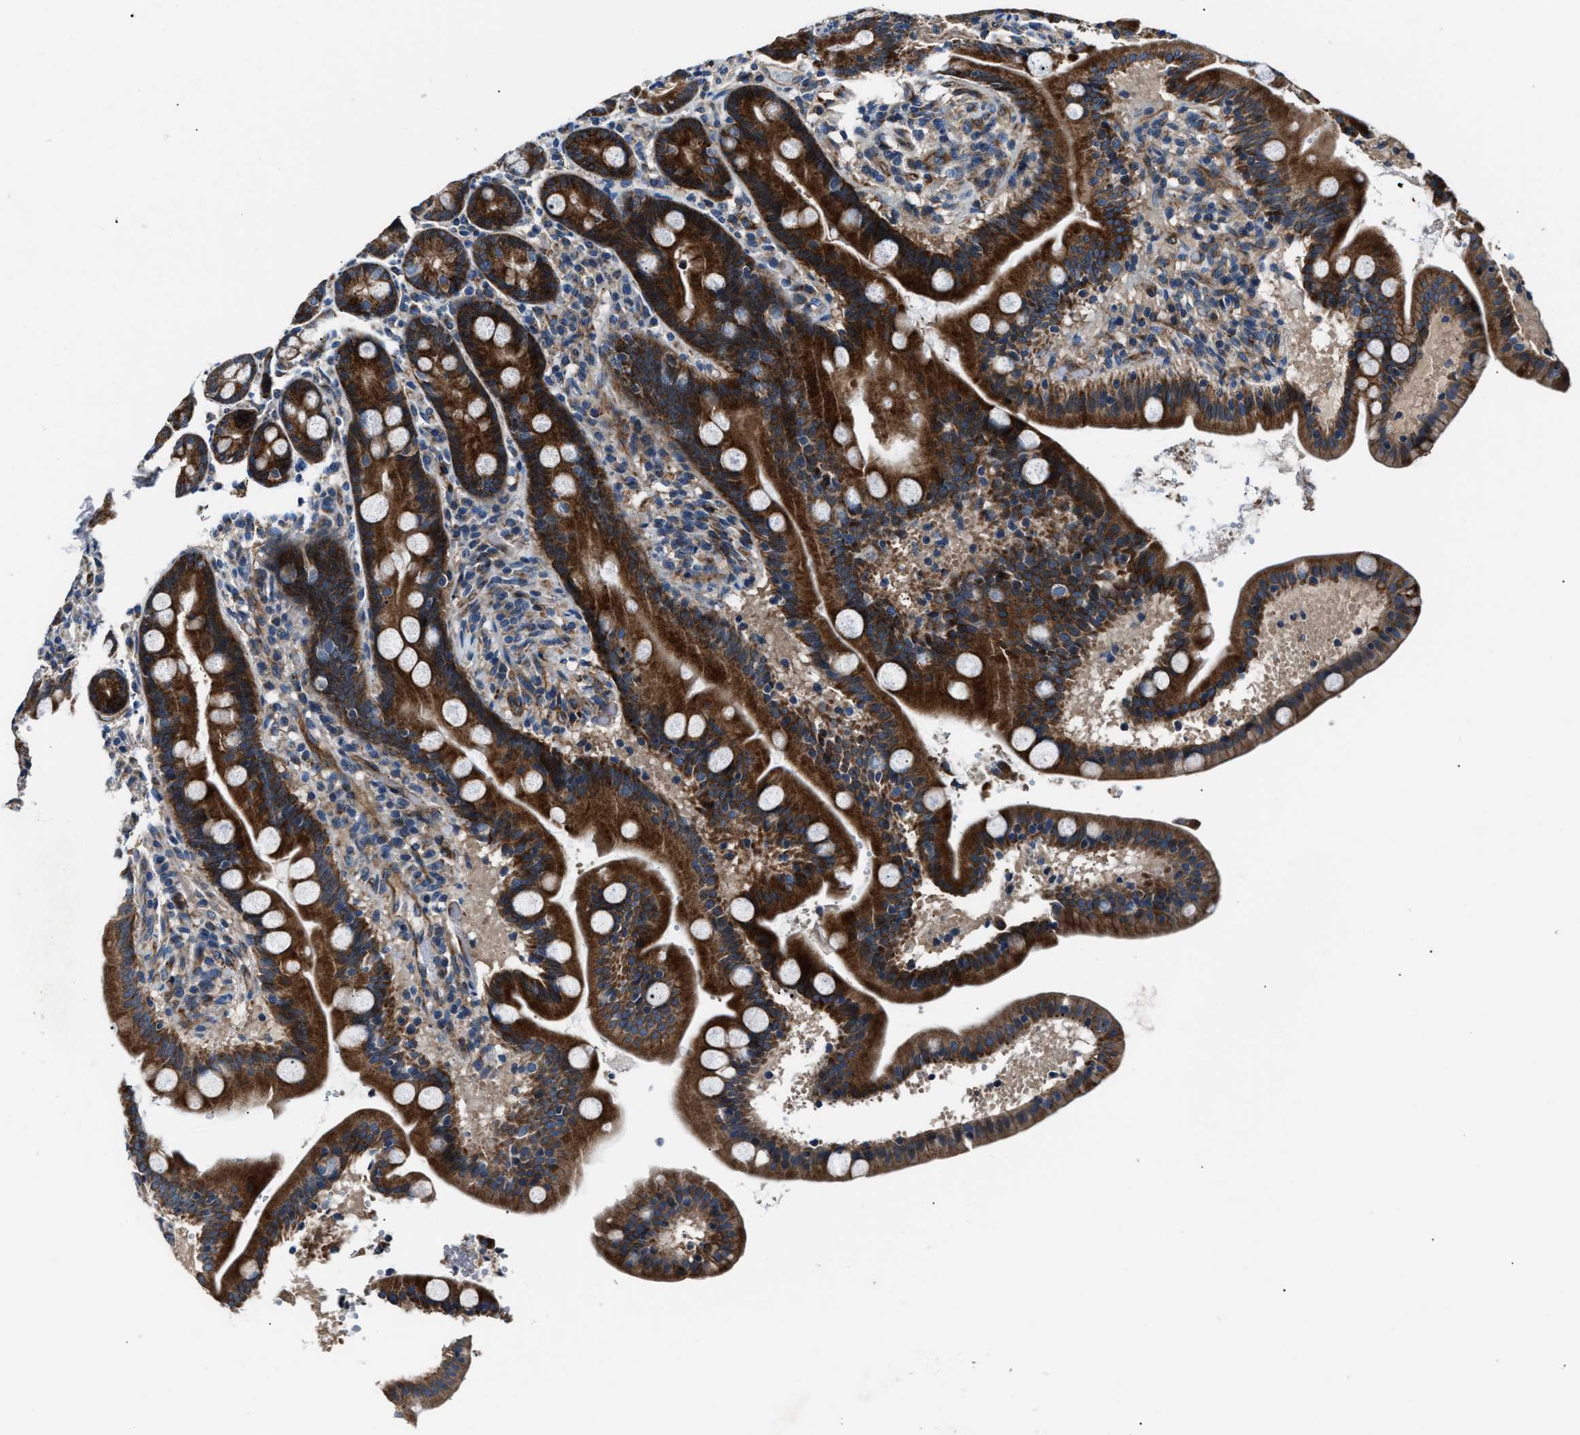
{"staining": {"intensity": "strong", "quantity": ">75%", "location": "cytoplasmic/membranous"}, "tissue": "duodenum", "cell_type": "Glandular cells", "image_type": "normal", "snomed": [{"axis": "morphology", "description": "Normal tissue, NOS"}, {"axis": "topography", "description": "Duodenum"}], "caption": "A micrograph of human duodenum stained for a protein shows strong cytoplasmic/membranous brown staining in glandular cells. Immunohistochemistry stains the protein in brown and the nuclei are stained blue.", "gene": "ENSG00000281039", "patient": {"sex": "male", "age": 54}}